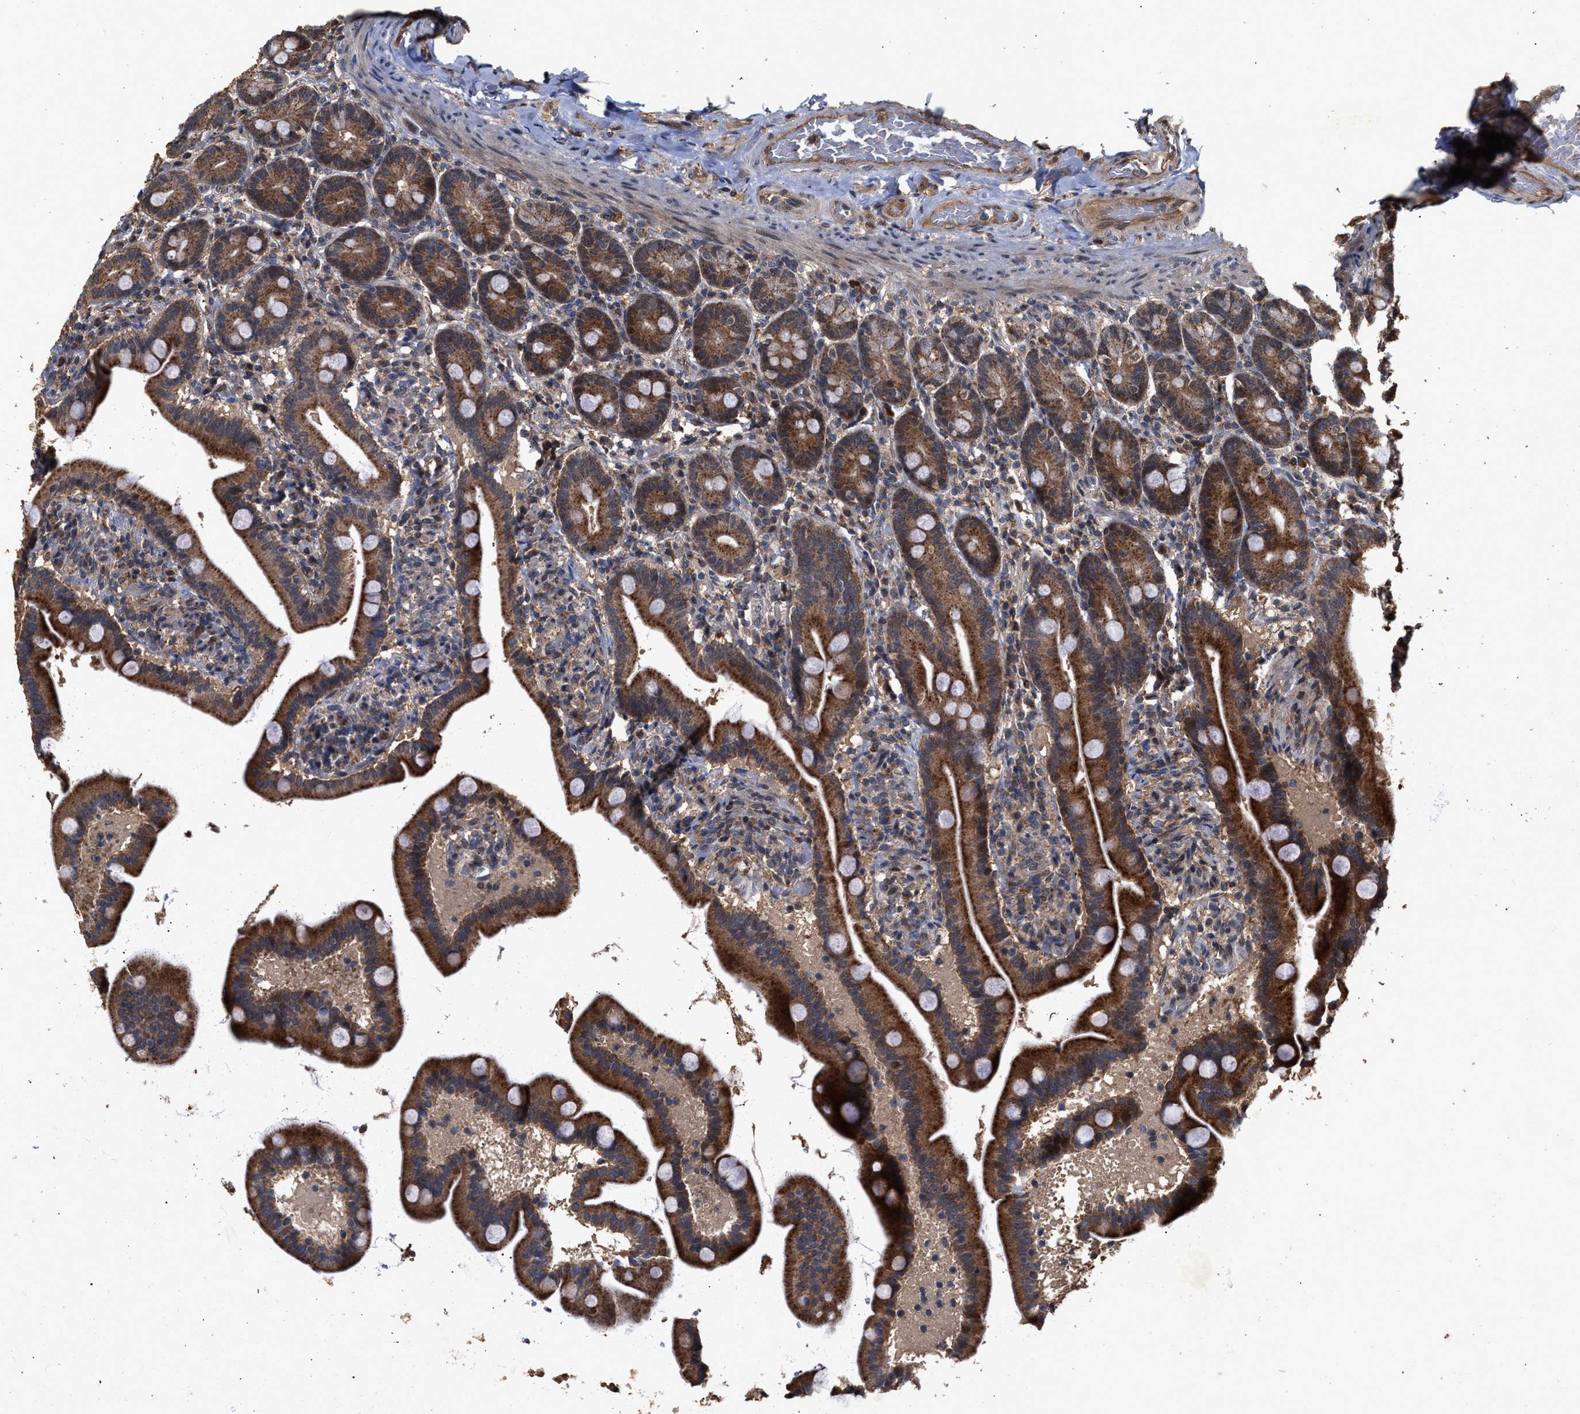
{"staining": {"intensity": "strong", "quantity": ">75%", "location": "cytoplasmic/membranous"}, "tissue": "duodenum", "cell_type": "Glandular cells", "image_type": "normal", "snomed": [{"axis": "morphology", "description": "Normal tissue, NOS"}, {"axis": "topography", "description": "Duodenum"}], "caption": "Immunohistochemistry (IHC) of unremarkable human duodenum exhibits high levels of strong cytoplasmic/membranous staining in about >75% of glandular cells.", "gene": "ZNHIT6", "patient": {"sex": "male", "age": 54}}